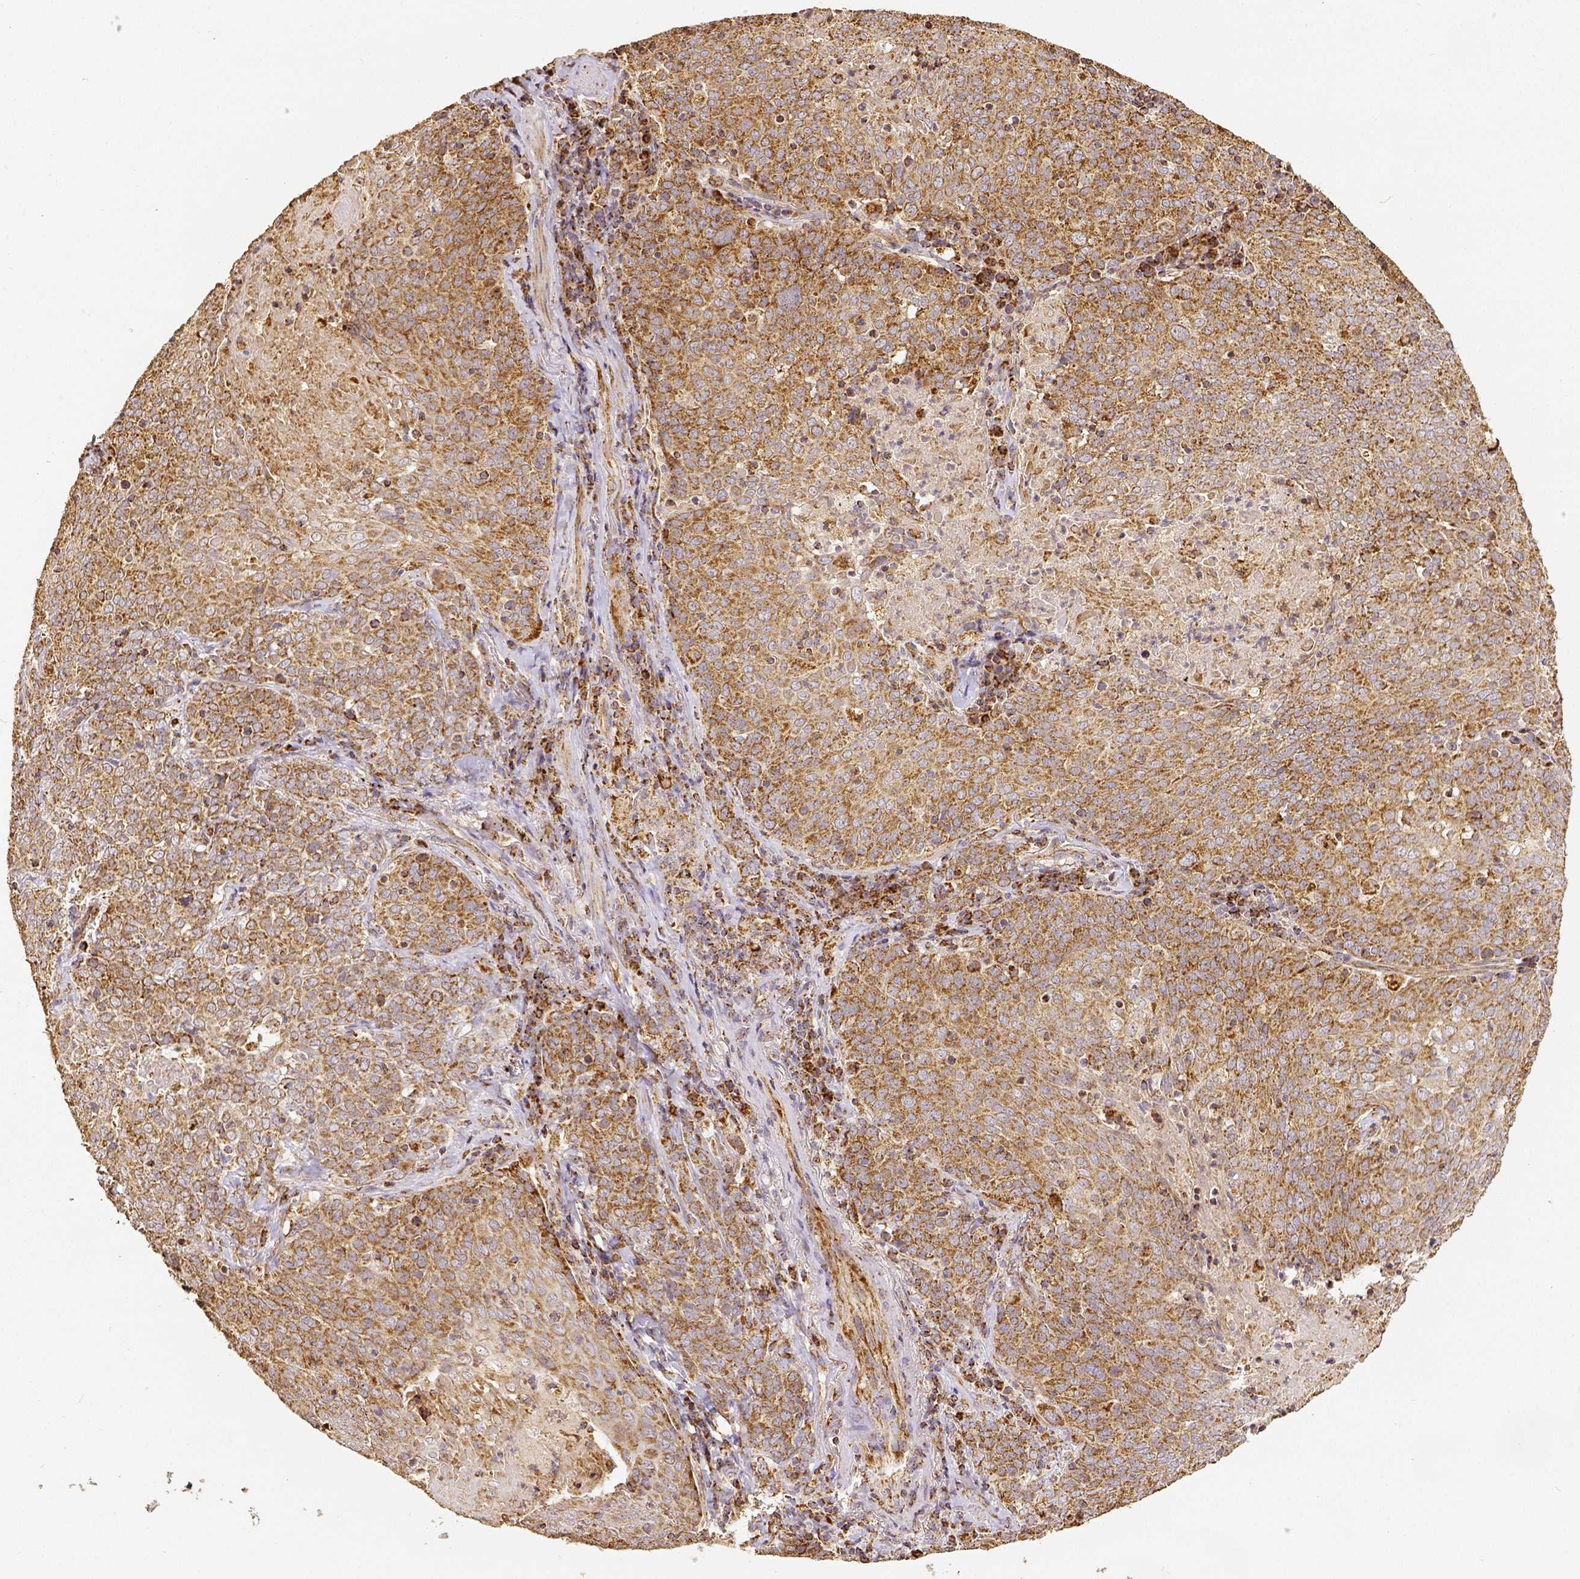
{"staining": {"intensity": "moderate", "quantity": ">75%", "location": "cytoplasmic/membranous"}, "tissue": "lung cancer", "cell_type": "Tumor cells", "image_type": "cancer", "snomed": [{"axis": "morphology", "description": "Squamous cell carcinoma, NOS"}, {"axis": "topography", "description": "Lung"}], "caption": "Brown immunohistochemical staining in human lung squamous cell carcinoma demonstrates moderate cytoplasmic/membranous staining in approximately >75% of tumor cells.", "gene": "SDHB", "patient": {"sex": "male", "age": 82}}